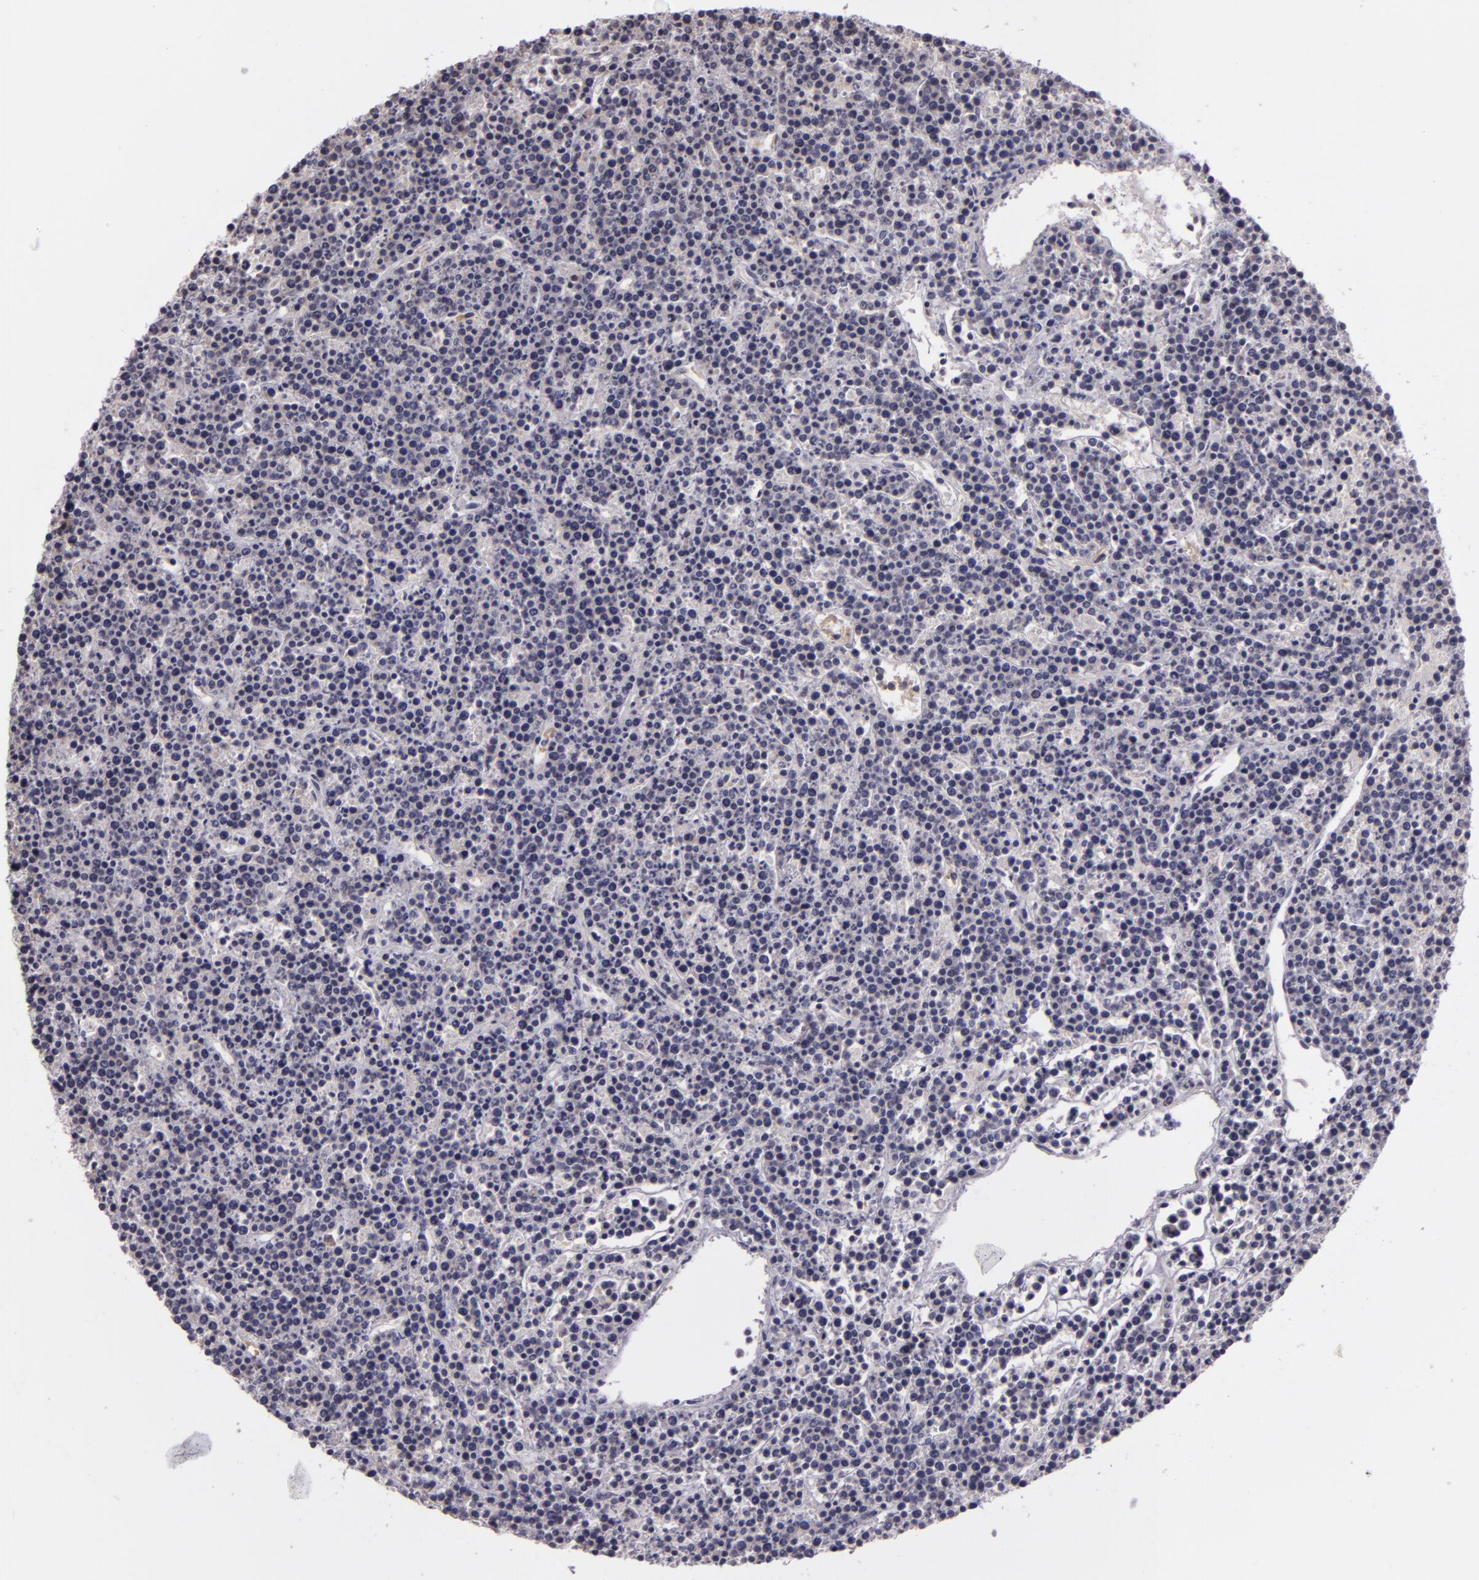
{"staining": {"intensity": "negative", "quantity": "none", "location": "none"}, "tissue": "lymphoma", "cell_type": "Tumor cells", "image_type": "cancer", "snomed": [{"axis": "morphology", "description": "Malignant lymphoma, non-Hodgkin's type, High grade"}, {"axis": "topography", "description": "Ovary"}], "caption": "This micrograph is of lymphoma stained with IHC to label a protein in brown with the nuclei are counter-stained blue. There is no expression in tumor cells.", "gene": "RALGAPA1", "patient": {"sex": "female", "age": 56}}